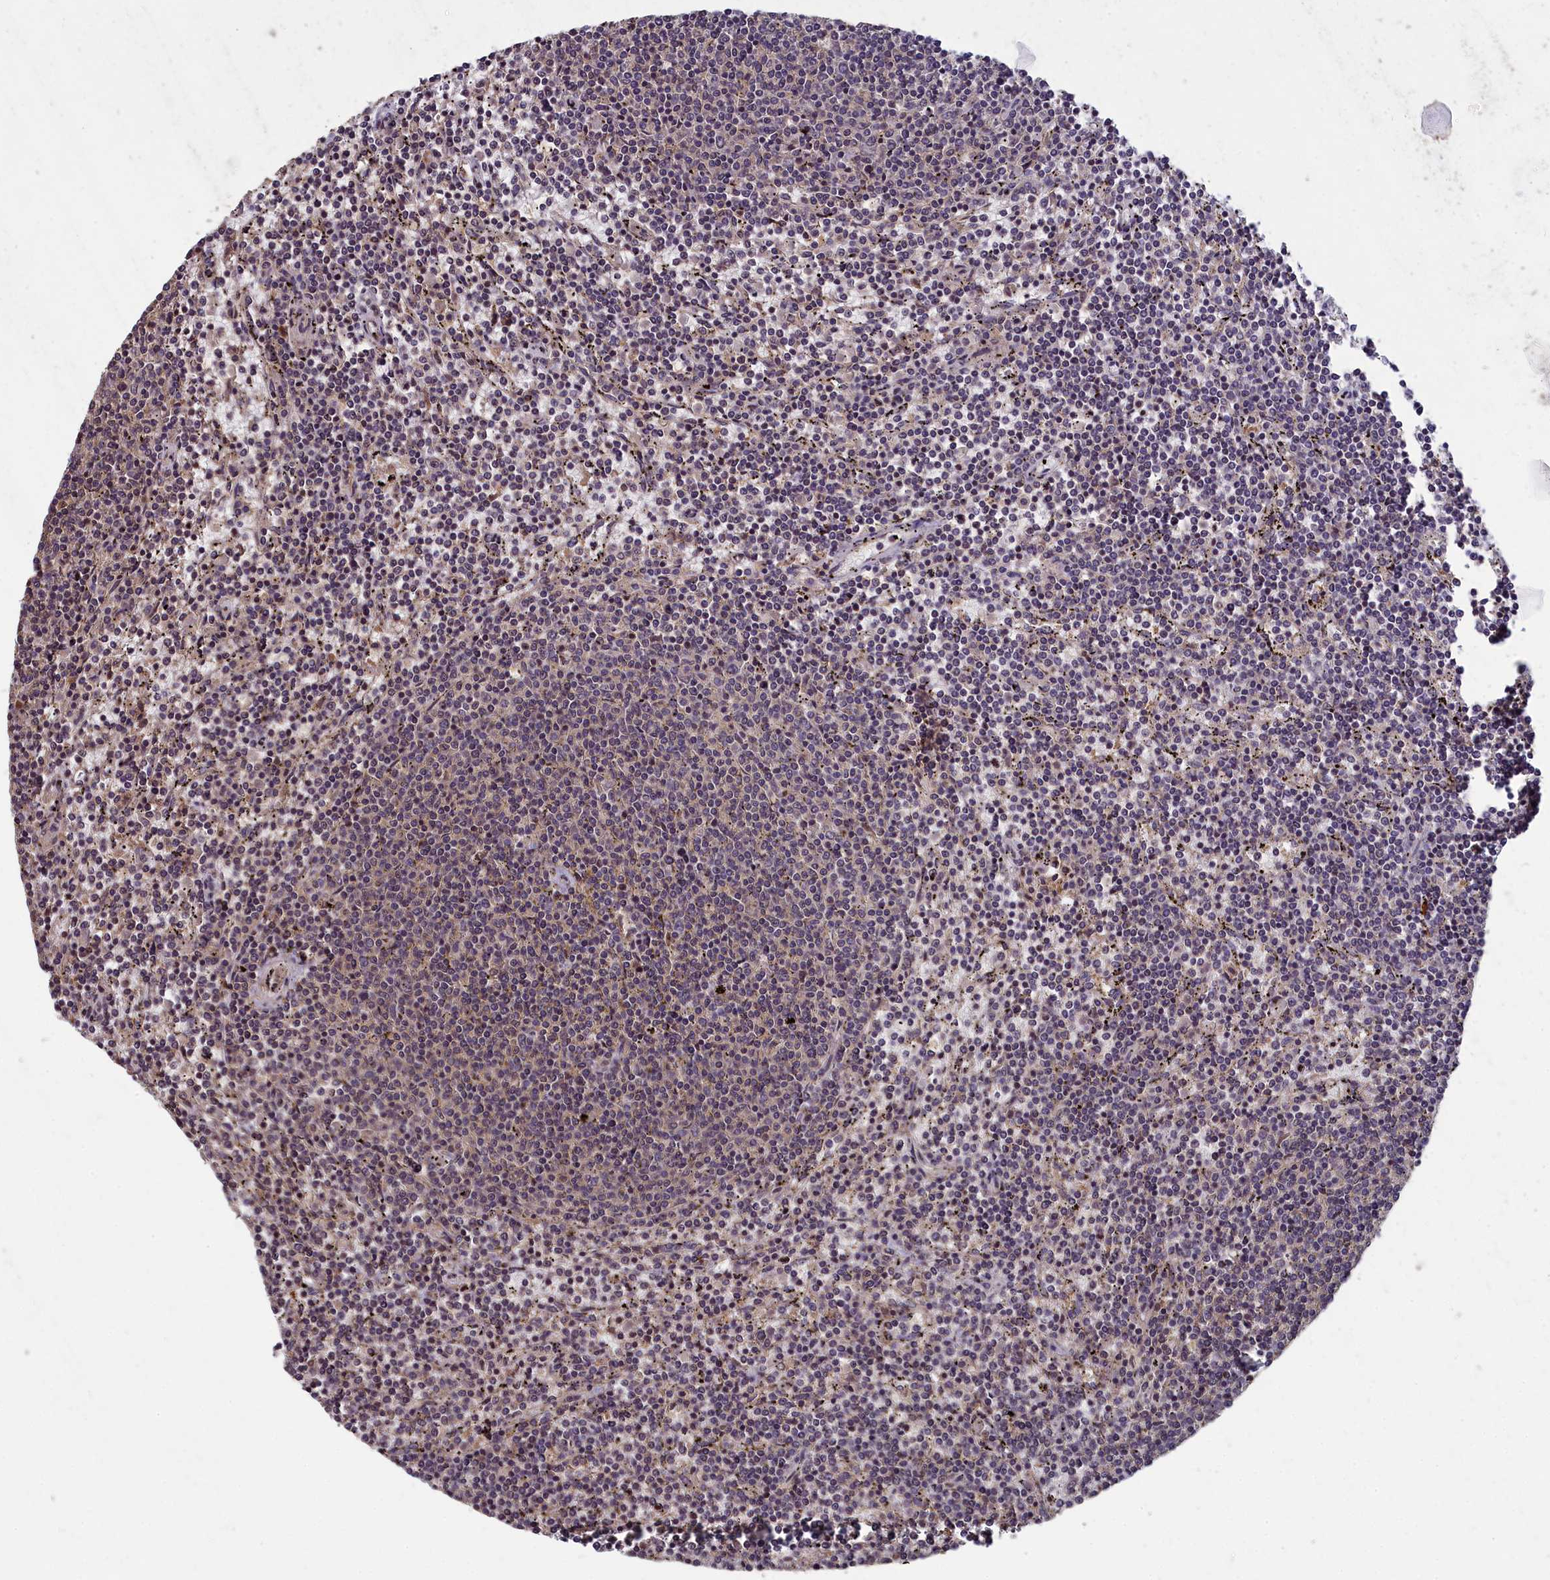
{"staining": {"intensity": "weak", "quantity": "<25%", "location": "cytoplasmic/membranous"}, "tissue": "lymphoma", "cell_type": "Tumor cells", "image_type": "cancer", "snomed": [{"axis": "morphology", "description": "Malignant lymphoma, non-Hodgkin's type, Low grade"}, {"axis": "topography", "description": "Spleen"}], "caption": "Histopathology image shows no protein expression in tumor cells of lymphoma tissue.", "gene": "NUDT6", "patient": {"sex": "female", "age": 50}}